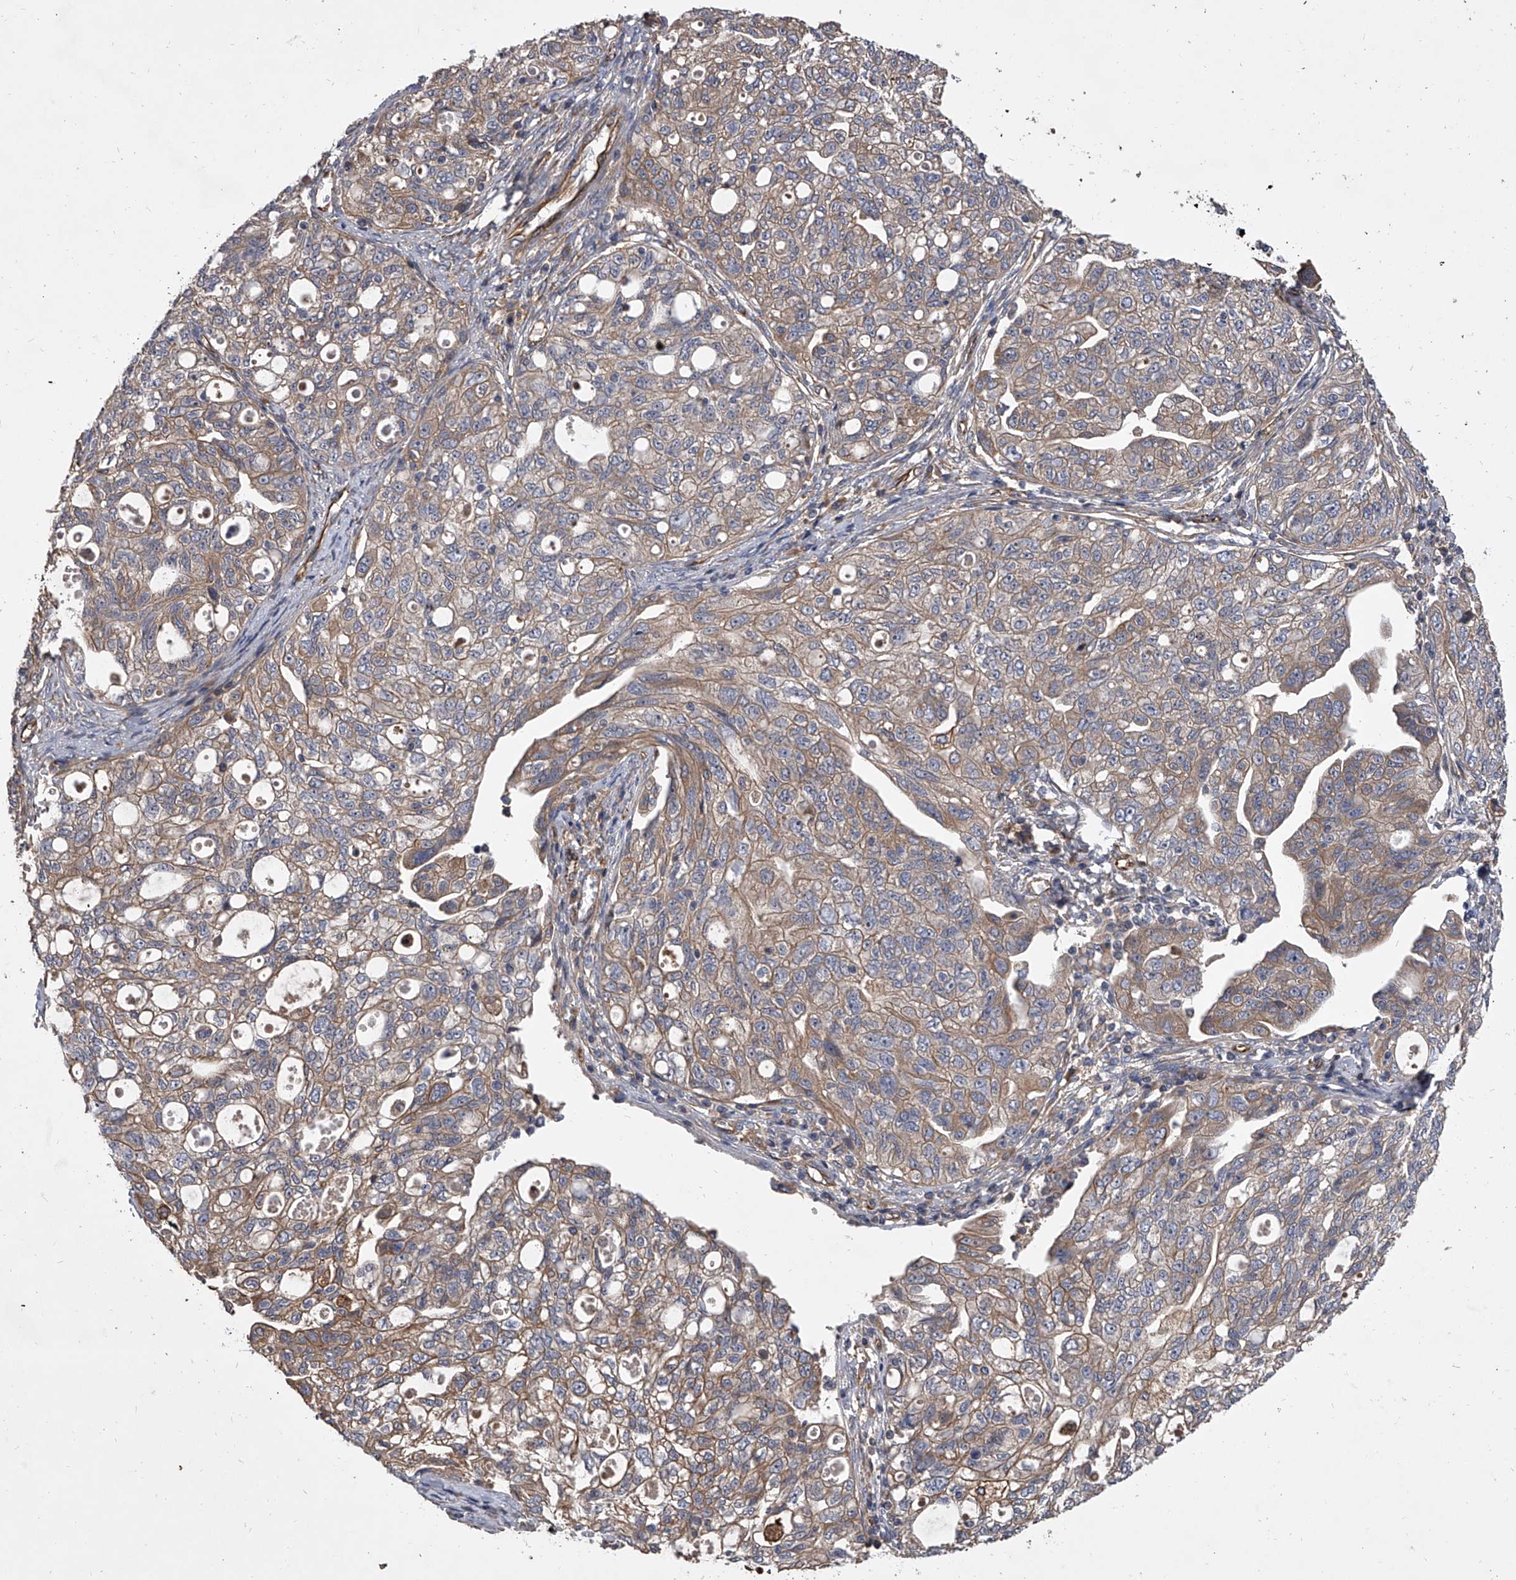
{"staining": {"intensity": "weak", "quantity": "<25%", "location": "cytoplasmic/membranous"}, "tissue": "ovarian cancer", "cell_type": "Tumor cells", "image_type": "cancer", "snomed": [{"axis": "morphology", "description": "Carcinoma, NOS"}, {"axis": "morphology", "description": "Cystadenocarcinoma, serous, NOS"}, {"axis": "topography", "description": "Ovary"}], "caption": "Immunohistochemical staining of serous cystadenocarcinoma (ovarian) demonstrates no significant expression in tumor cells.", "gene": "EXOC4", "patient": {"sex": "female", "age": 69}}